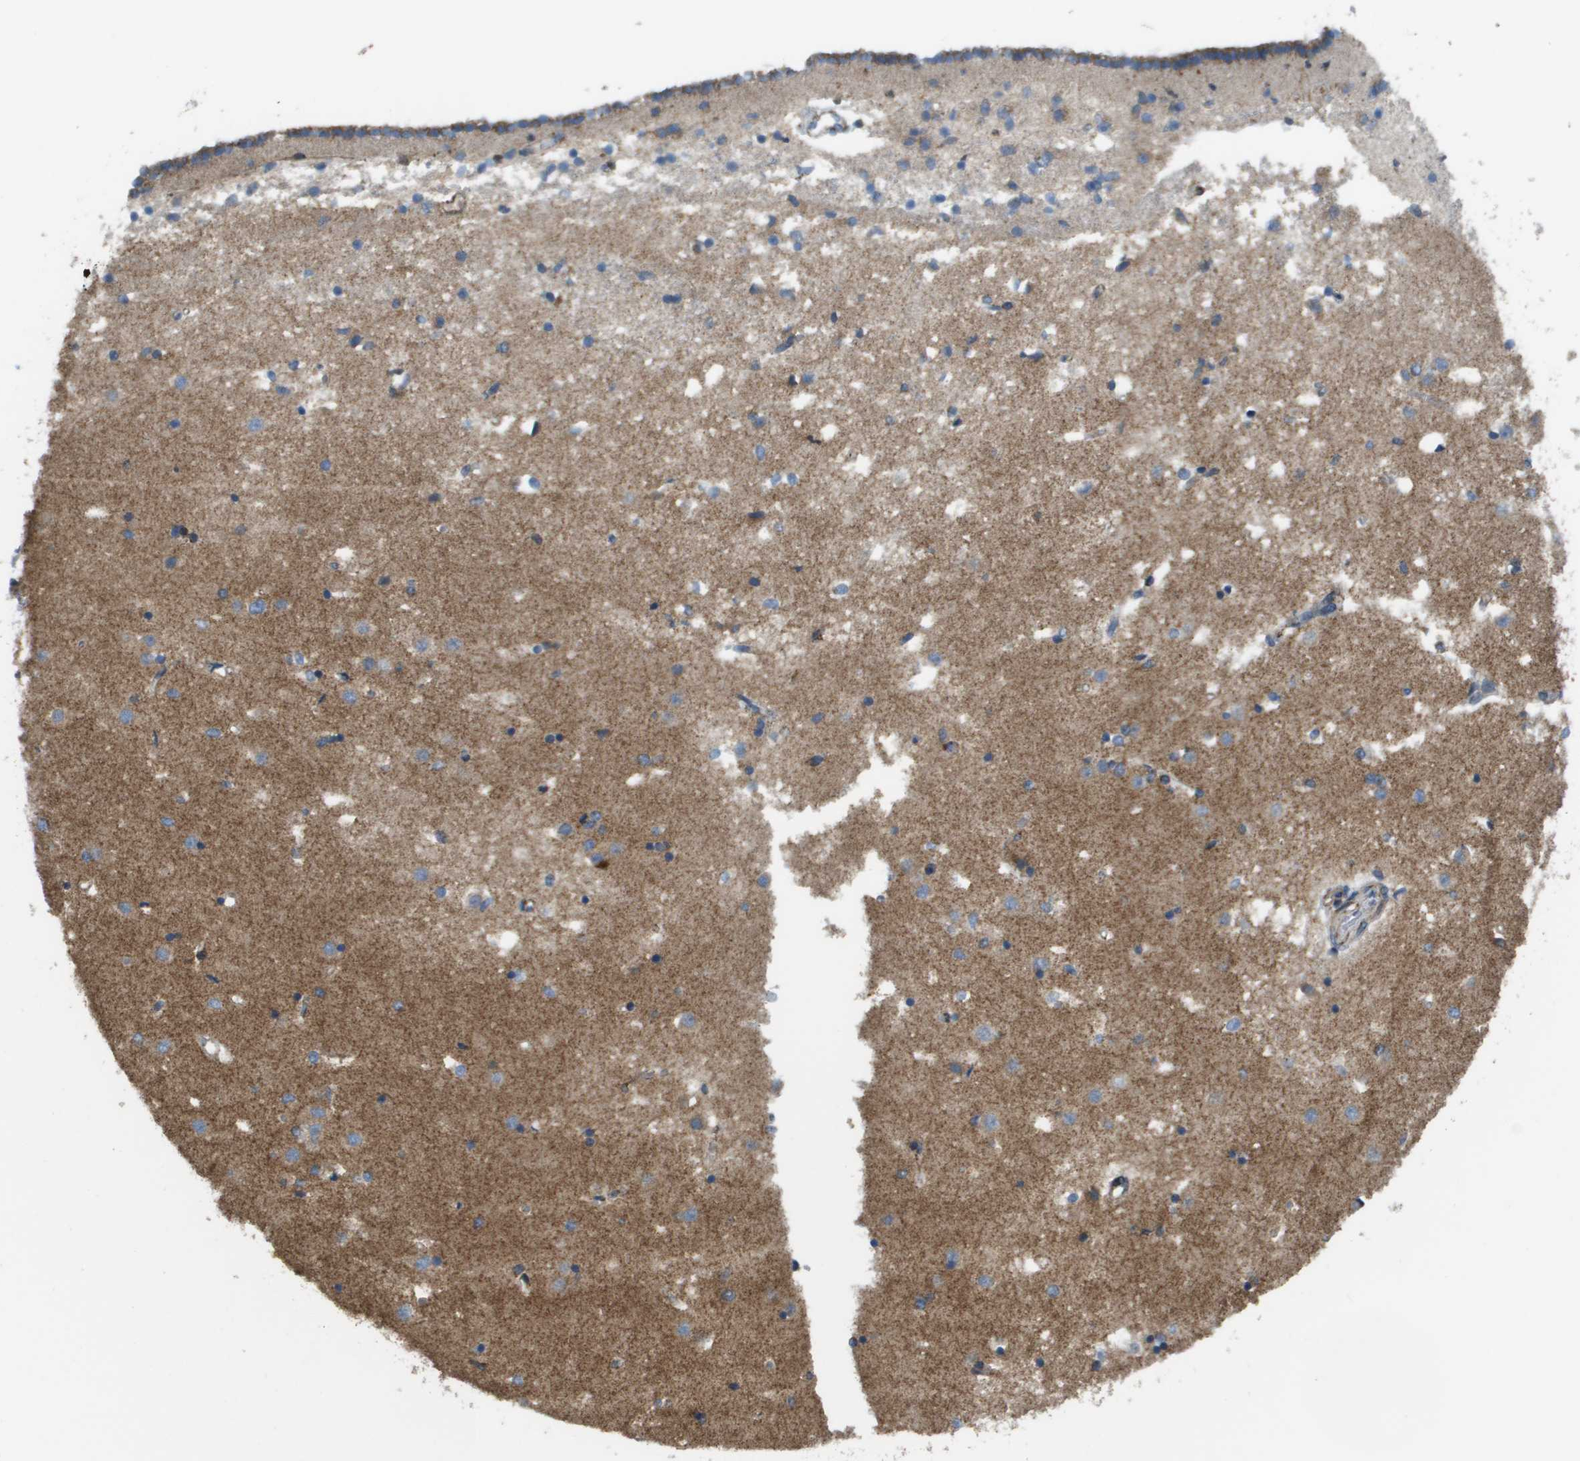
{"staining": {"intensity": "moderate", "quantity": "<25%", "location": "cytoplasmic/membranous"}, "tissue": "caudate", "cell_type": "Glial cells", "image_type": "normal", "snomed": [{"axis": "morphology", "description": "Normal tissue, NOS"}, {"axis": "topography", "description": "Lateral ventricle wall"}], "caption": "DAB immunohistochemical staining of normal caudate shows moderate cytoplasmic/membranous protein expression in approximately <25% of glial cells. (DAB IHC, brown staining for protein, blue staining for nuclei).", "gene": "TAOK3", "patient": {"sex": "male", "age": 45}}